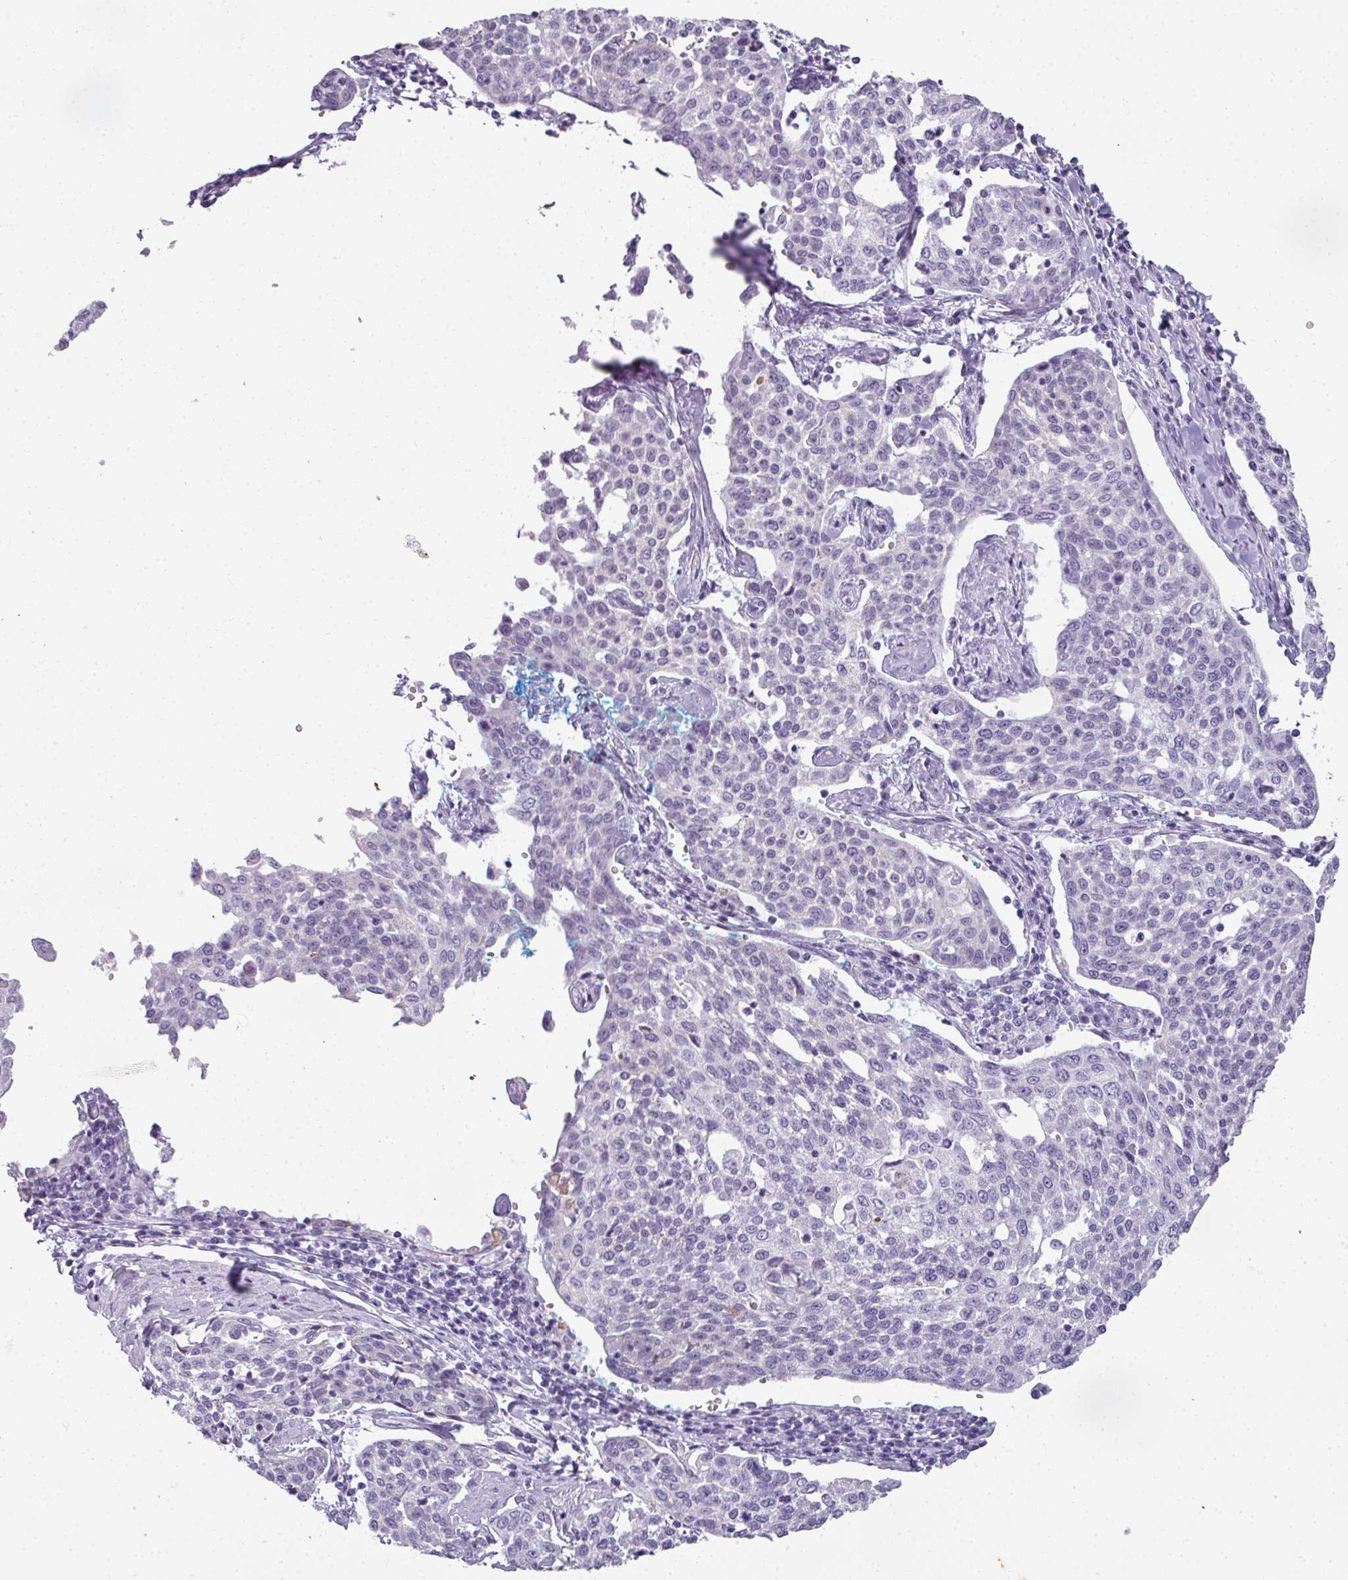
{"staining": {"intensity": "negative", "quantity": "none", "location": "none"}, "tissue": "cervical cancer", "cell_type": "Tumor cells", "image_type": "cancer", "snomed": [{"axis": "morphology", "description": "Squamous cell carcinoma, NOS"}, {"axis": "topography", "description": "Cervix"}], "caption": "This image is of squamous cell carcinoma (cervical) stained with immunohistochemistry (IHC) to label a protein in brown with the nuclei are counter-stained blue. There is no positivity in tumor cells. Brightfield microscopy of immunohistochemistry (IHC) stained with DAB (3,3'-diaminobenzidine) (brown) and hematoxylin (blue), captured at high magnification.", "gene": "RBMY1F", "patient": {"sex": "female", "age": 34}}